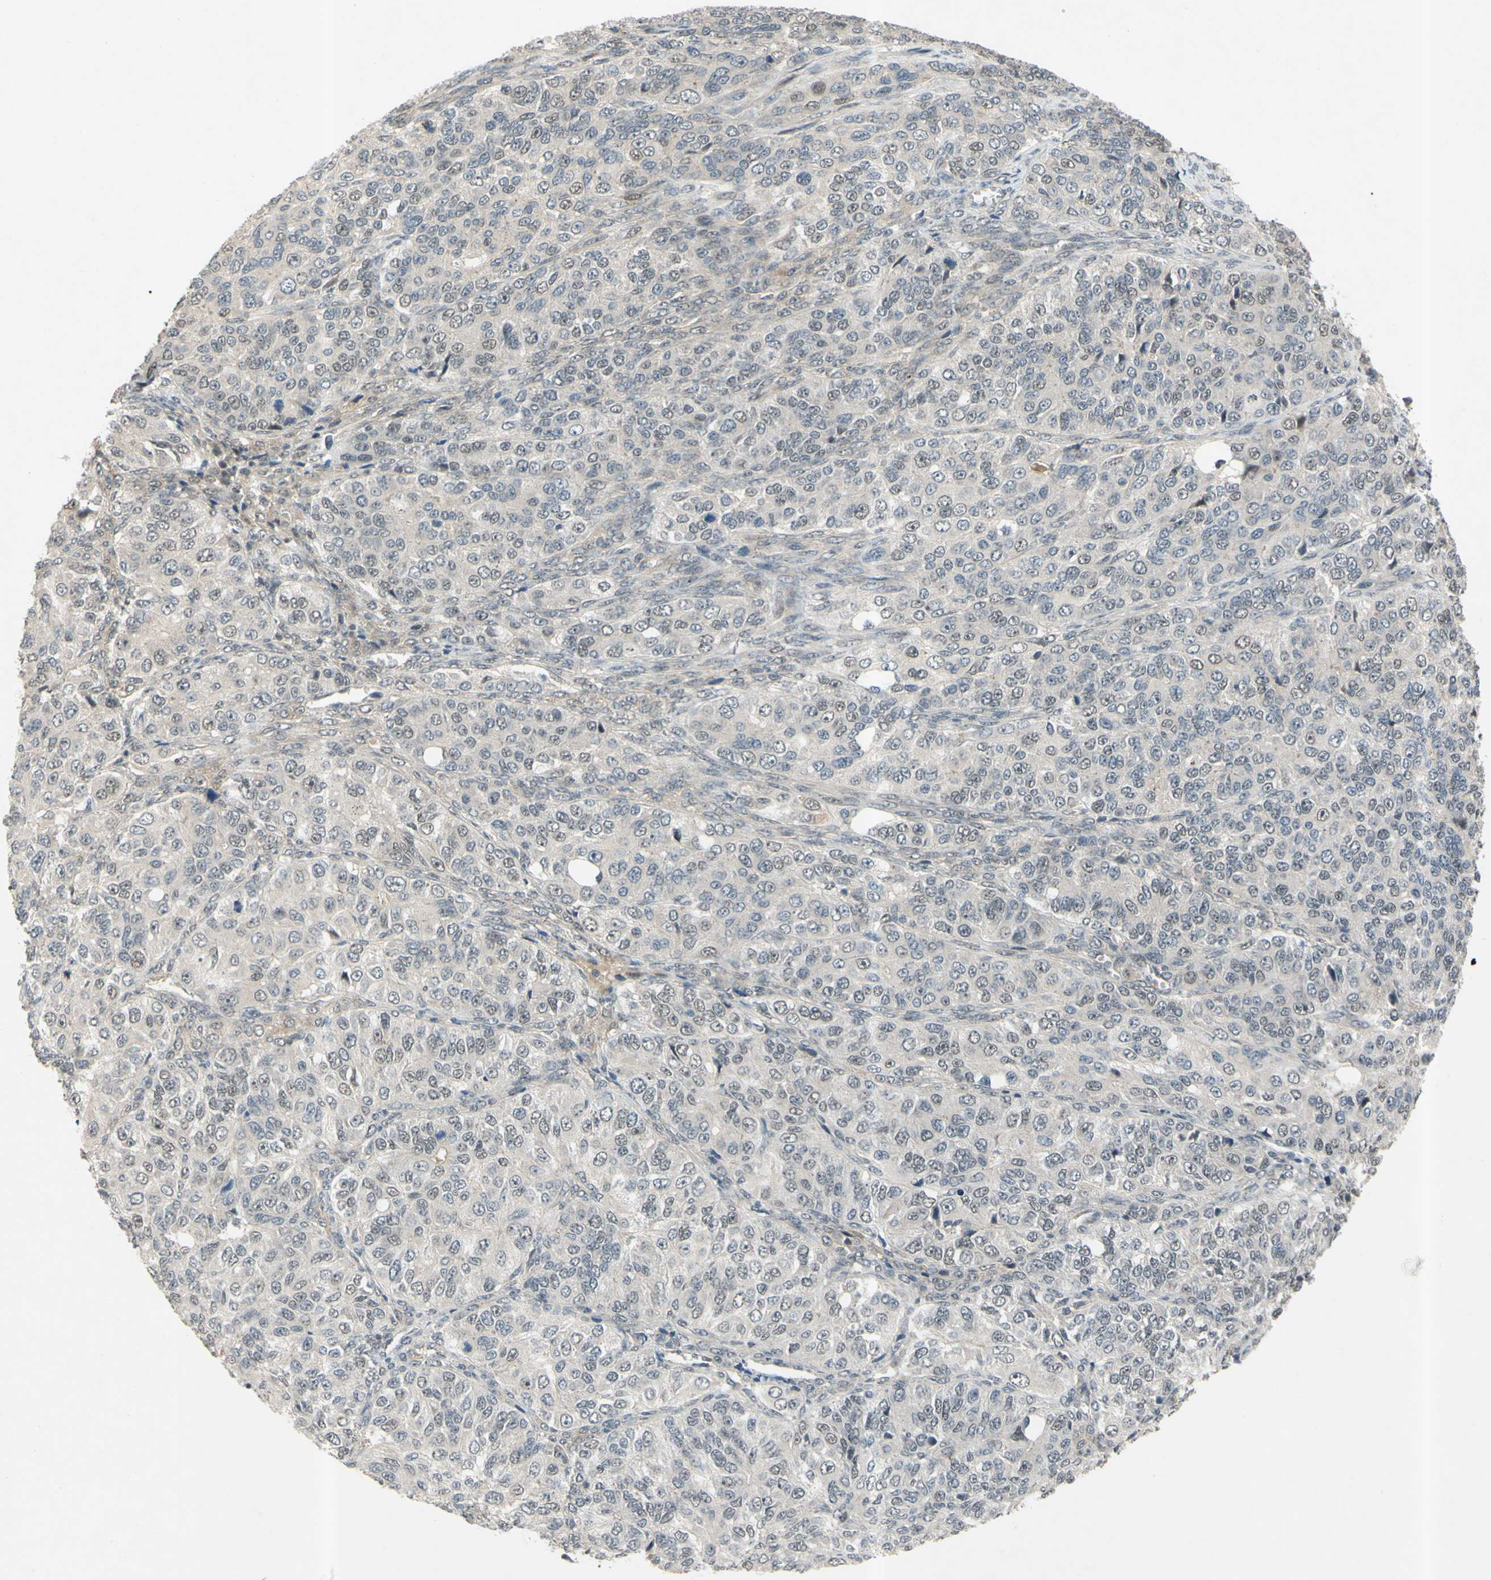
{"staining": {"intensity": "negative", "quantity": "none", "location": "none"}, "tissue": "ovarian cancer", "cell_type": "Tumor cells", "image_type": "cancer", "snomed": [{"axis": "morphology", "description": "Carcinoma, endometroid"}, {"axis": "topography", "description": "Ovary"}], "caption": "Ovarian cancer (endometroid carcinoma) stained for a protein using immunohistochemistry exhibits no positivity tumor cells.", "gene": "ALK", "patient": {"sex": "female", "age": 51}}